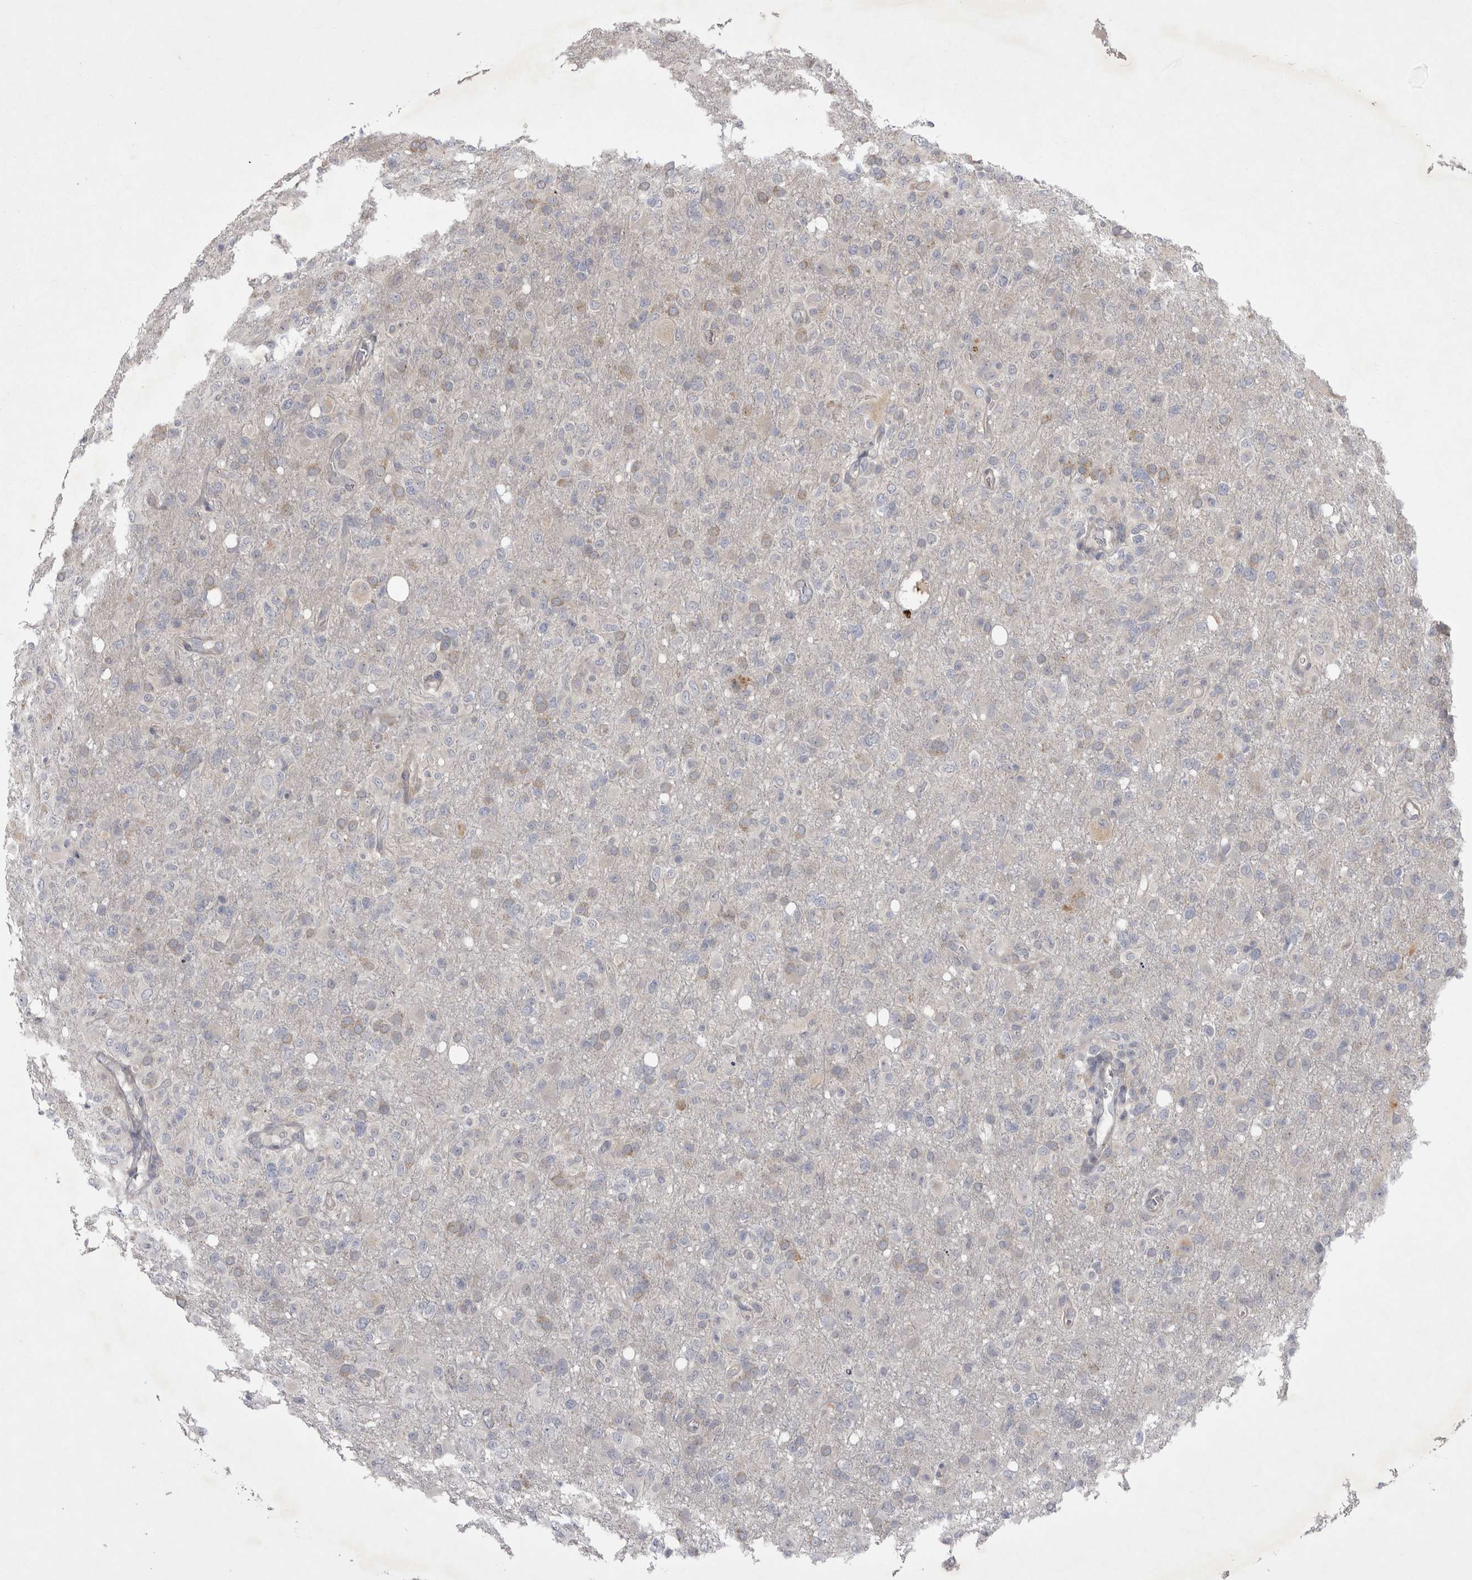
{"staining": {"intensity": "negative", "quantity": "none", "location": "none"}, "tissue": "glioma", "cell_type": "Tumor cells", "image_type": "cancer", "snomed": [{"axis": "morphology", "description": "Glioma, malignant, High grade"}, {"axis": "topography", "description": "Brain"}], "caption": "Histopathology image shows no significant protein expression in tumor cells of malignant glioma (high-grade). (Brightfield microscopy of DAB immunohistochemistry at high magnification).", "gene": "NENF", "patient": {"sex": "female", "age": 57}}